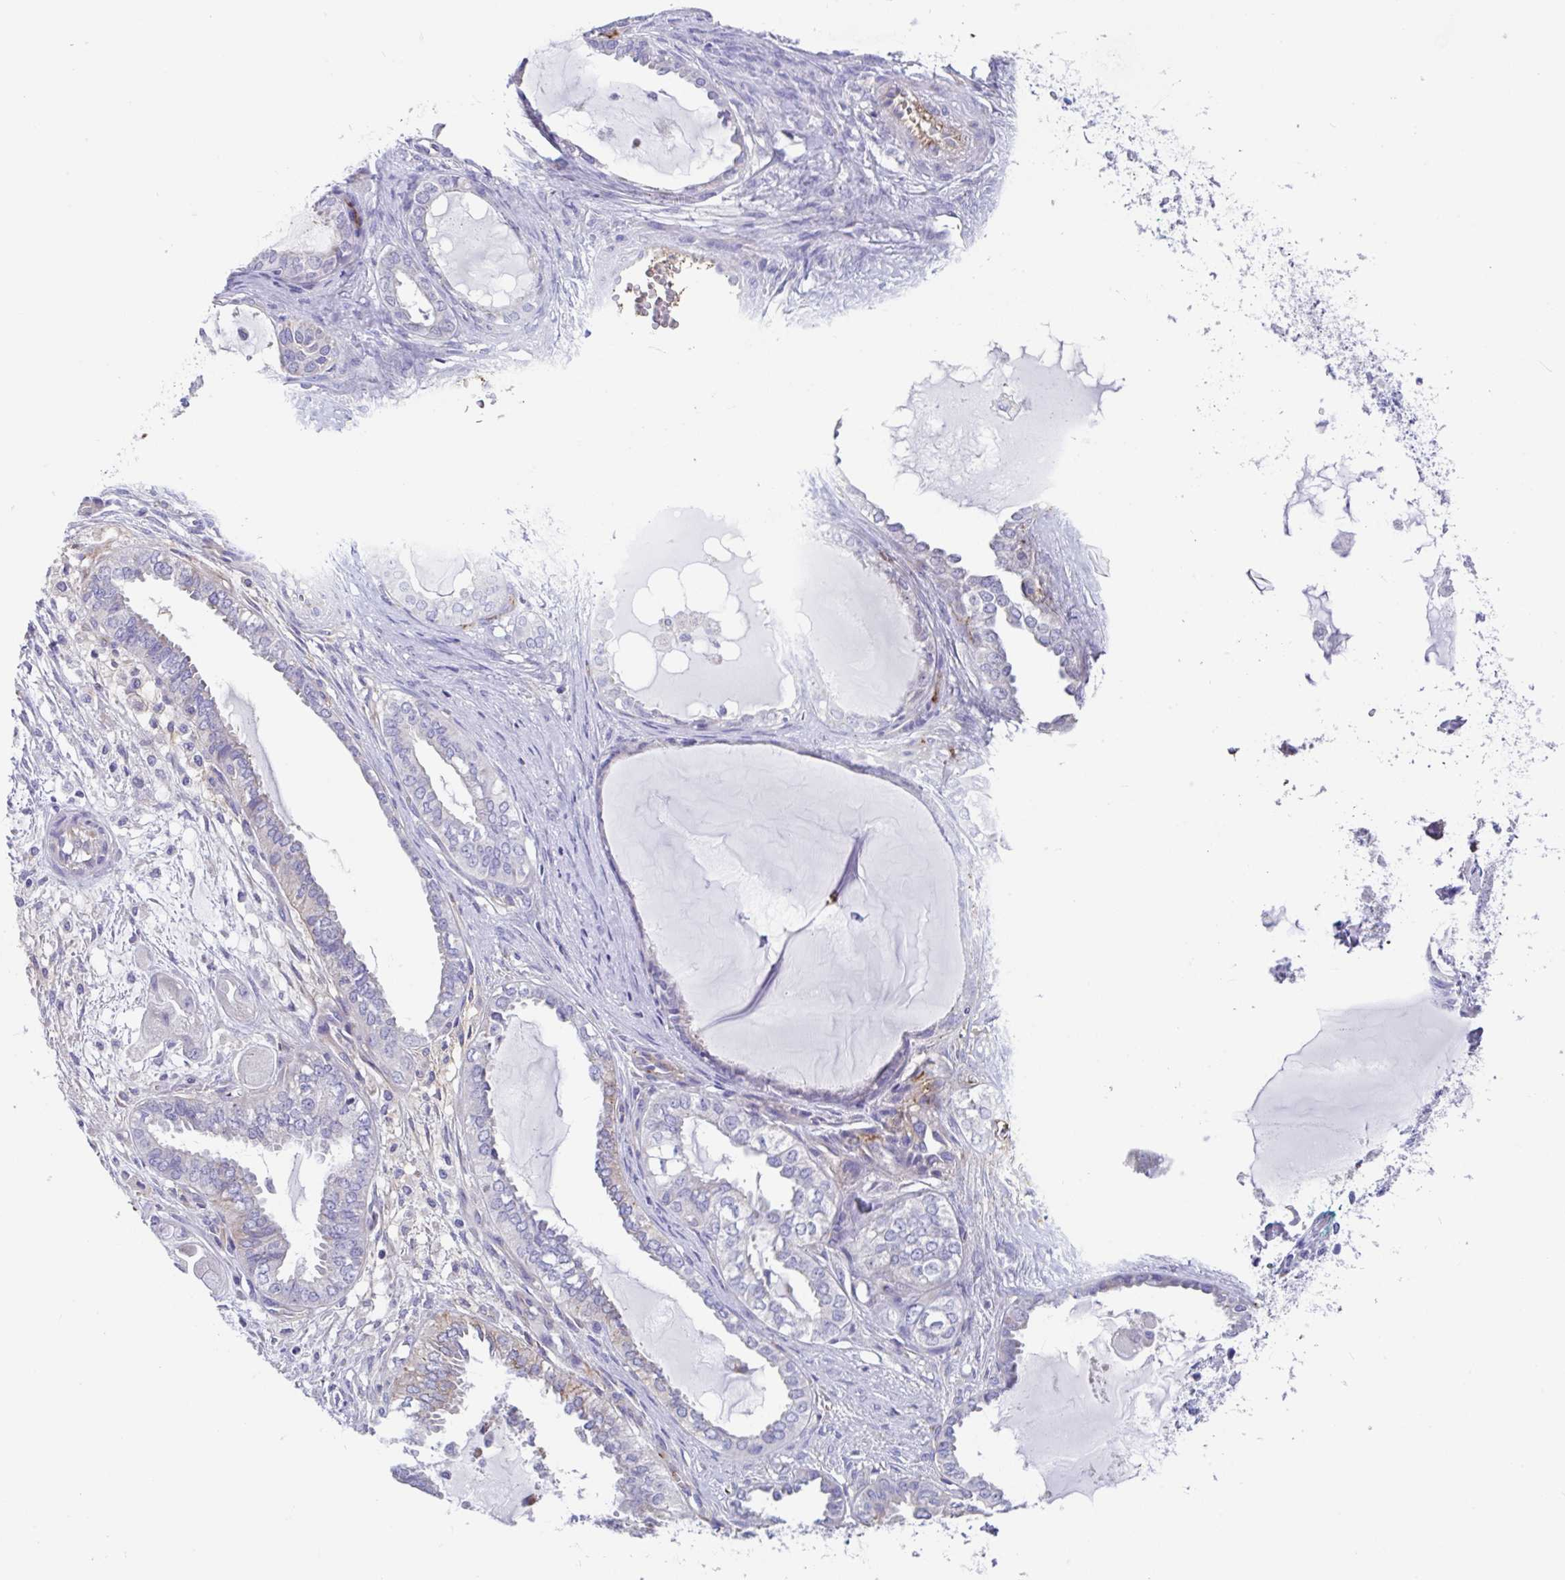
{"staining": {"intensity": "weak", "quantity": "<25%", "location": "cytoplasmic/membranous"}, "tissue": "ovarian cancer", "cell_type": "Tumor cells", "image_type": "cancer", "snomed": [{"axis": "morphology", "description": "Carcinoma, NOS"}, {"axis": "morphology", "description": "Carcinoma, endometroid"}, {"axis": "topography", "description": "Ovary"}], "caption": "Tumor cells are negative for protein expression in human ovarian cancer.", "gene": "CCSAP", "patient": {"sex": "female", "age": 50}}